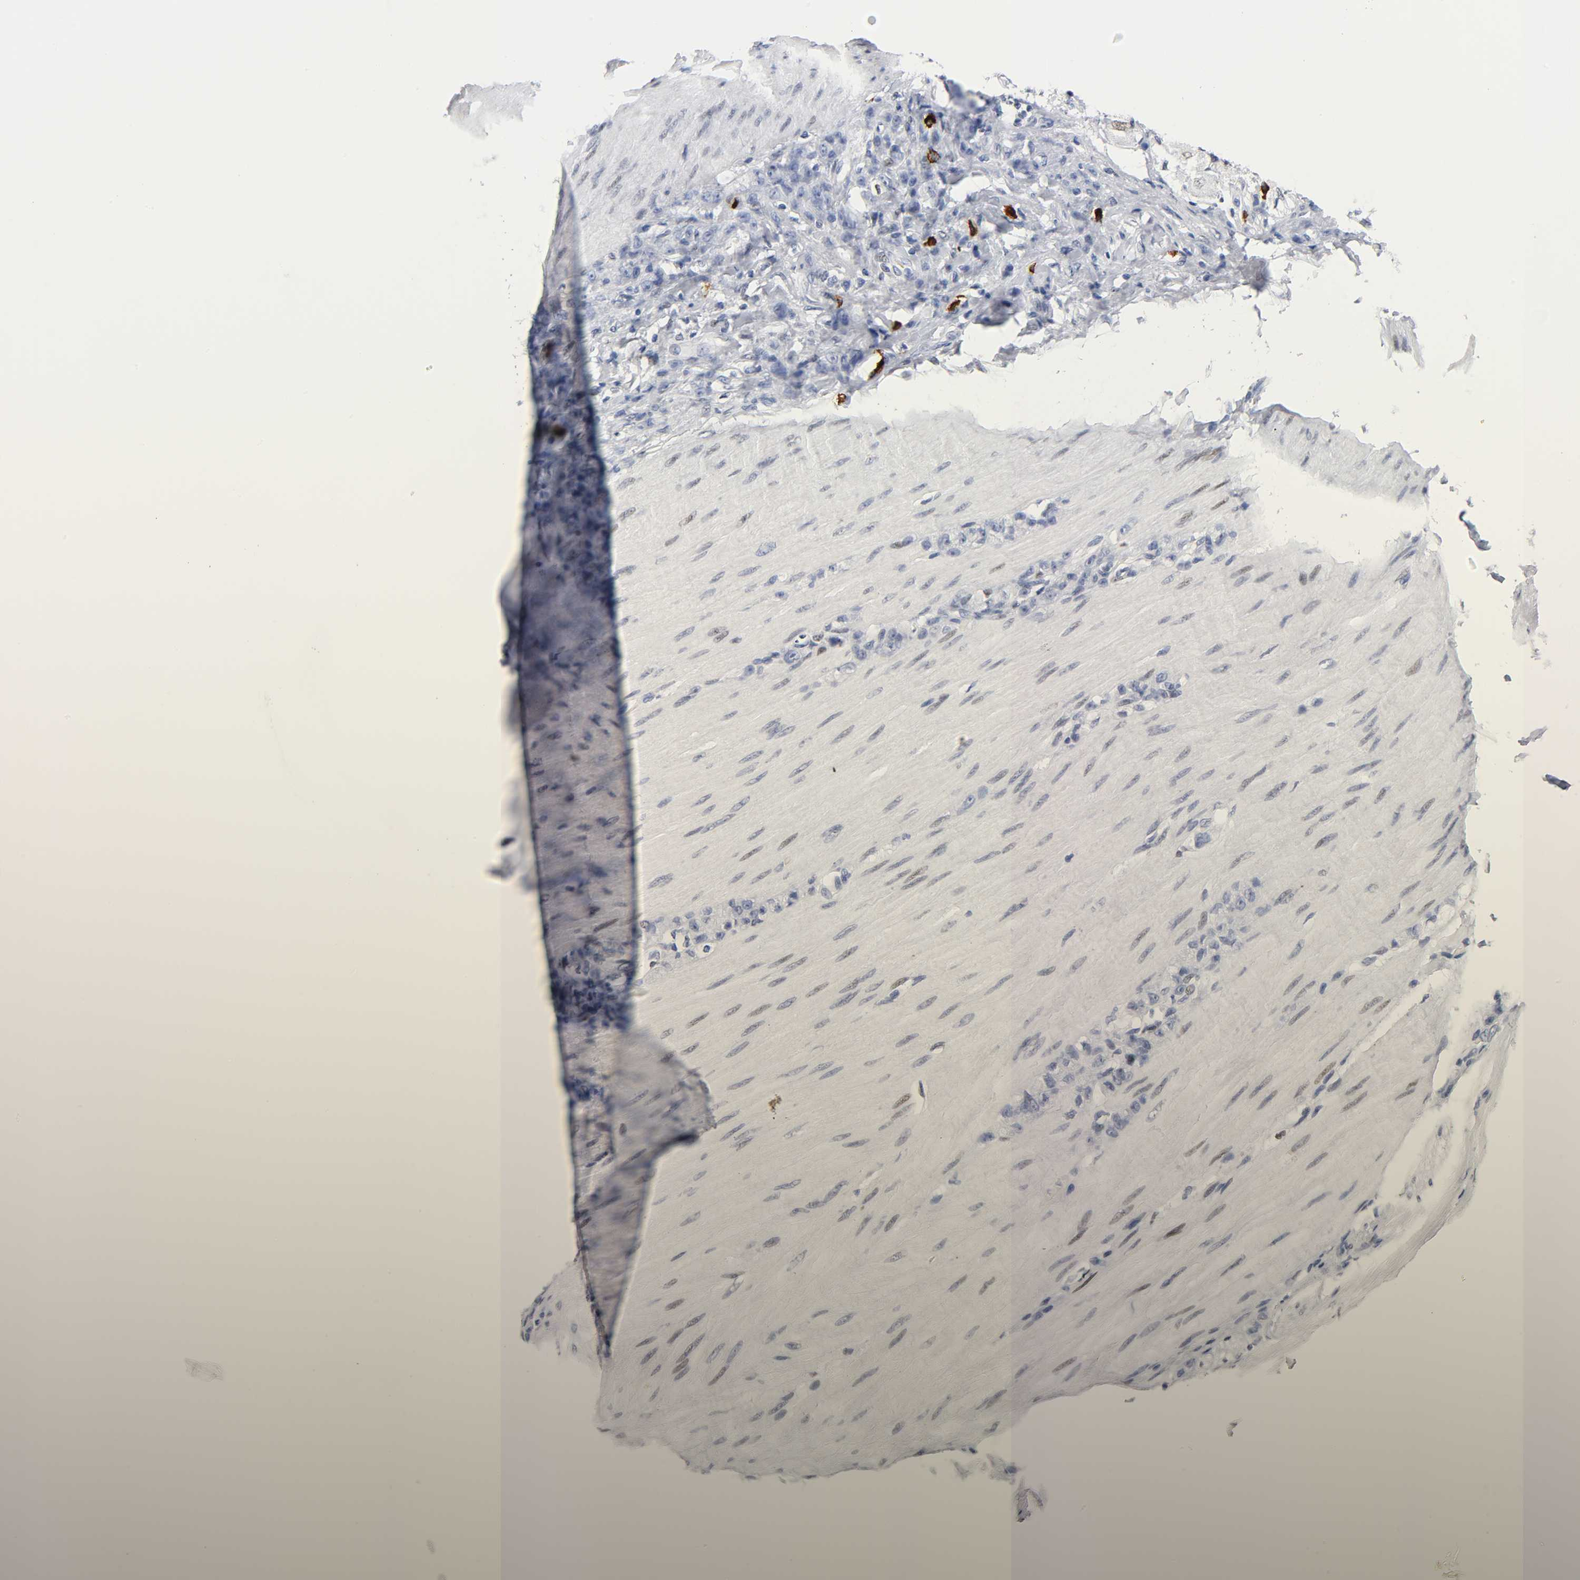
{"staining": {"intensity": "negative", "quantity": "none", "location": "none"}, "tissue": "stomach cancer", "cell_type": "Tumor cells", "image_type": "cancer", "snomed": [{"axis": "morphology", "description": "Adenocarcinoma, NOS"}, {"axis": "topography", "description": "Stomach"}], "caption": "The image displays no staining of tumor cells in stomach cancer (adenocarcinoma).", "gene": "NAB2", "patient": {"sex": "male", "age": 82}}